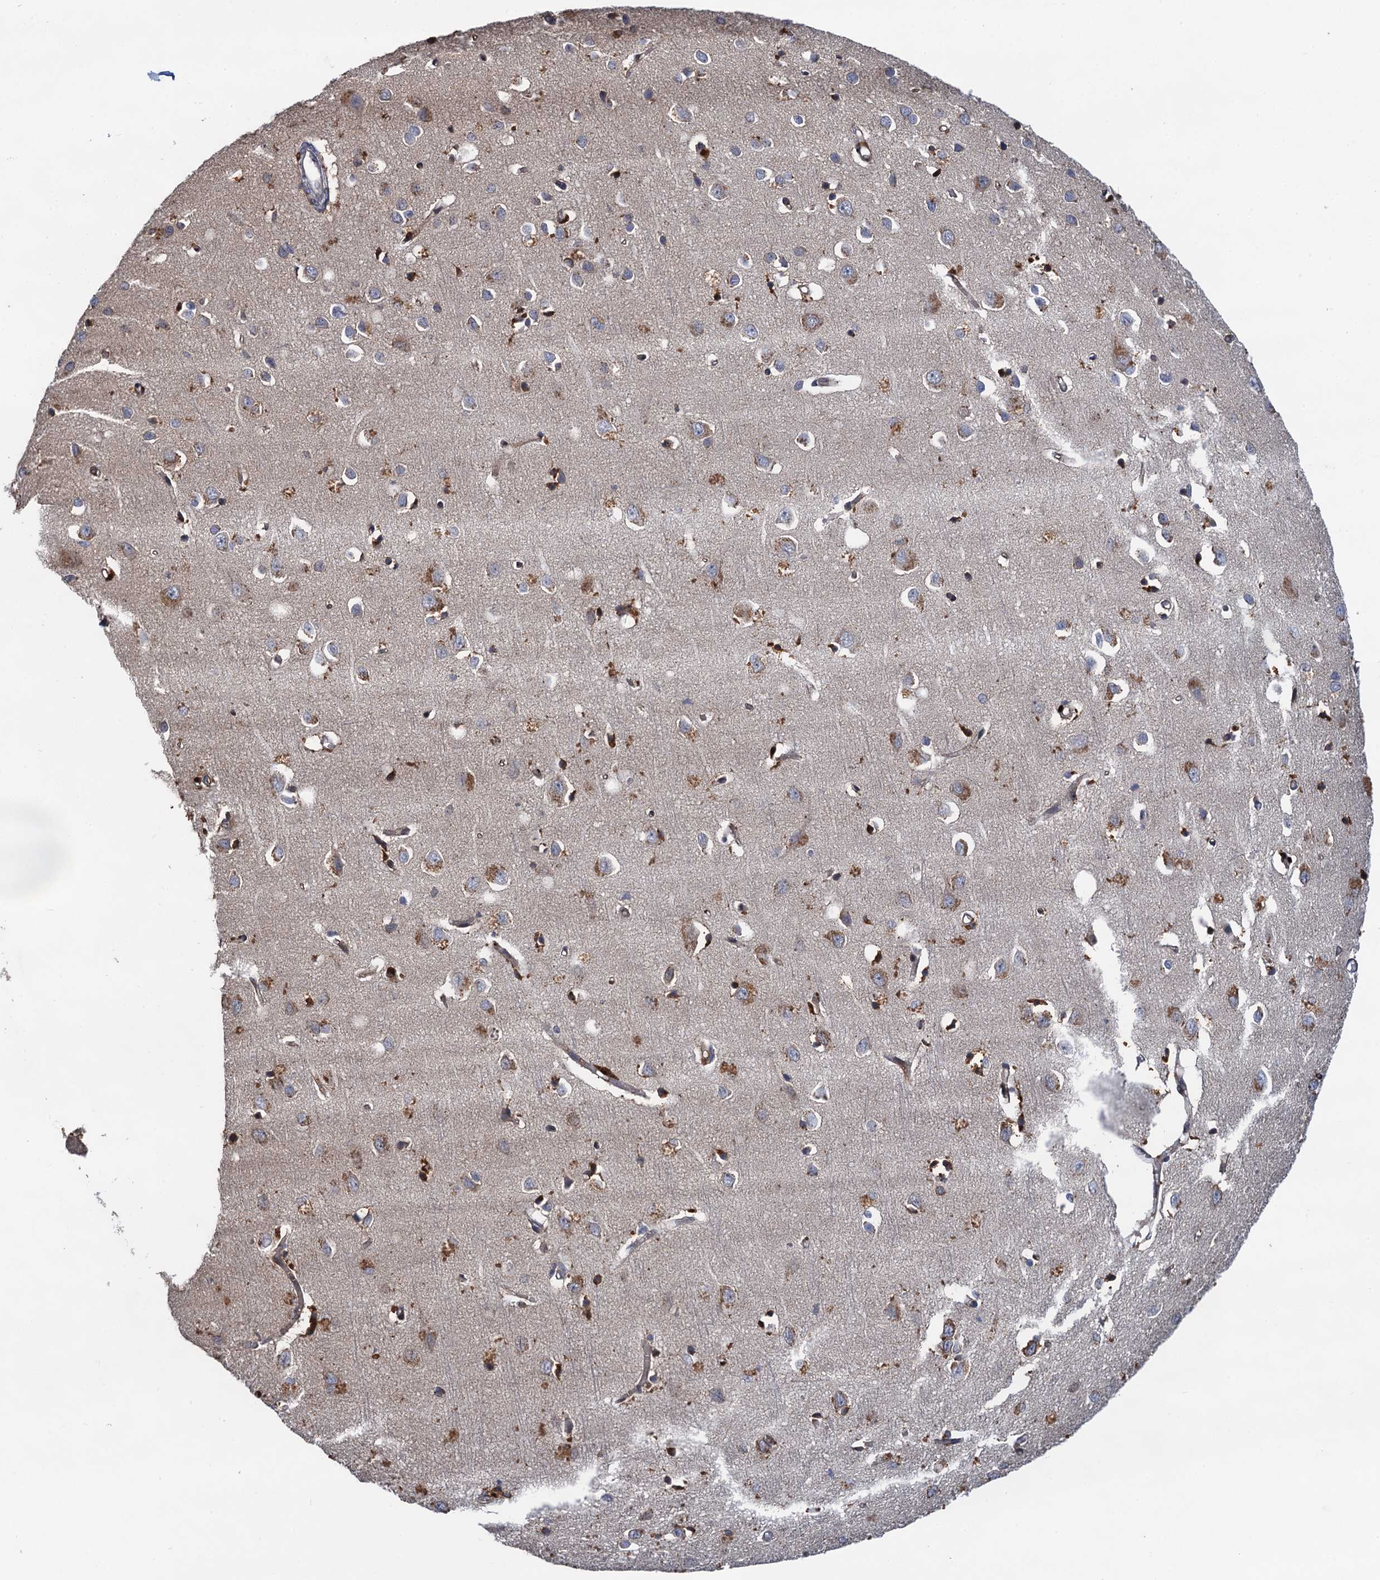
{"staining": {"intensity": "moderate", "quantity": "25%-75%", "location": "cytoplasmic/membranous"}, "tissue": "cerebral cortex", "cell_type": "Endothelial cells", "image_type": "normal", "snomed": [{"axis": "morphology", "description": "Normal tissue, NOS"}, {"axis": "topography", "description": "Cerebral cortex"}], "caption": "High-power microscopy captured an IHC histopathology image of unremarkable cerebral cortex, revealing moderate cytoplasmic/membranous staining in about 25%-75% of endothelial cells. (DAB (3,3'-diaminobenzidine) = brown stain, brightfield microscopy at high magnification).", "gene": "TMEM39B", "patient": {"sex": "female", "age": 64}}